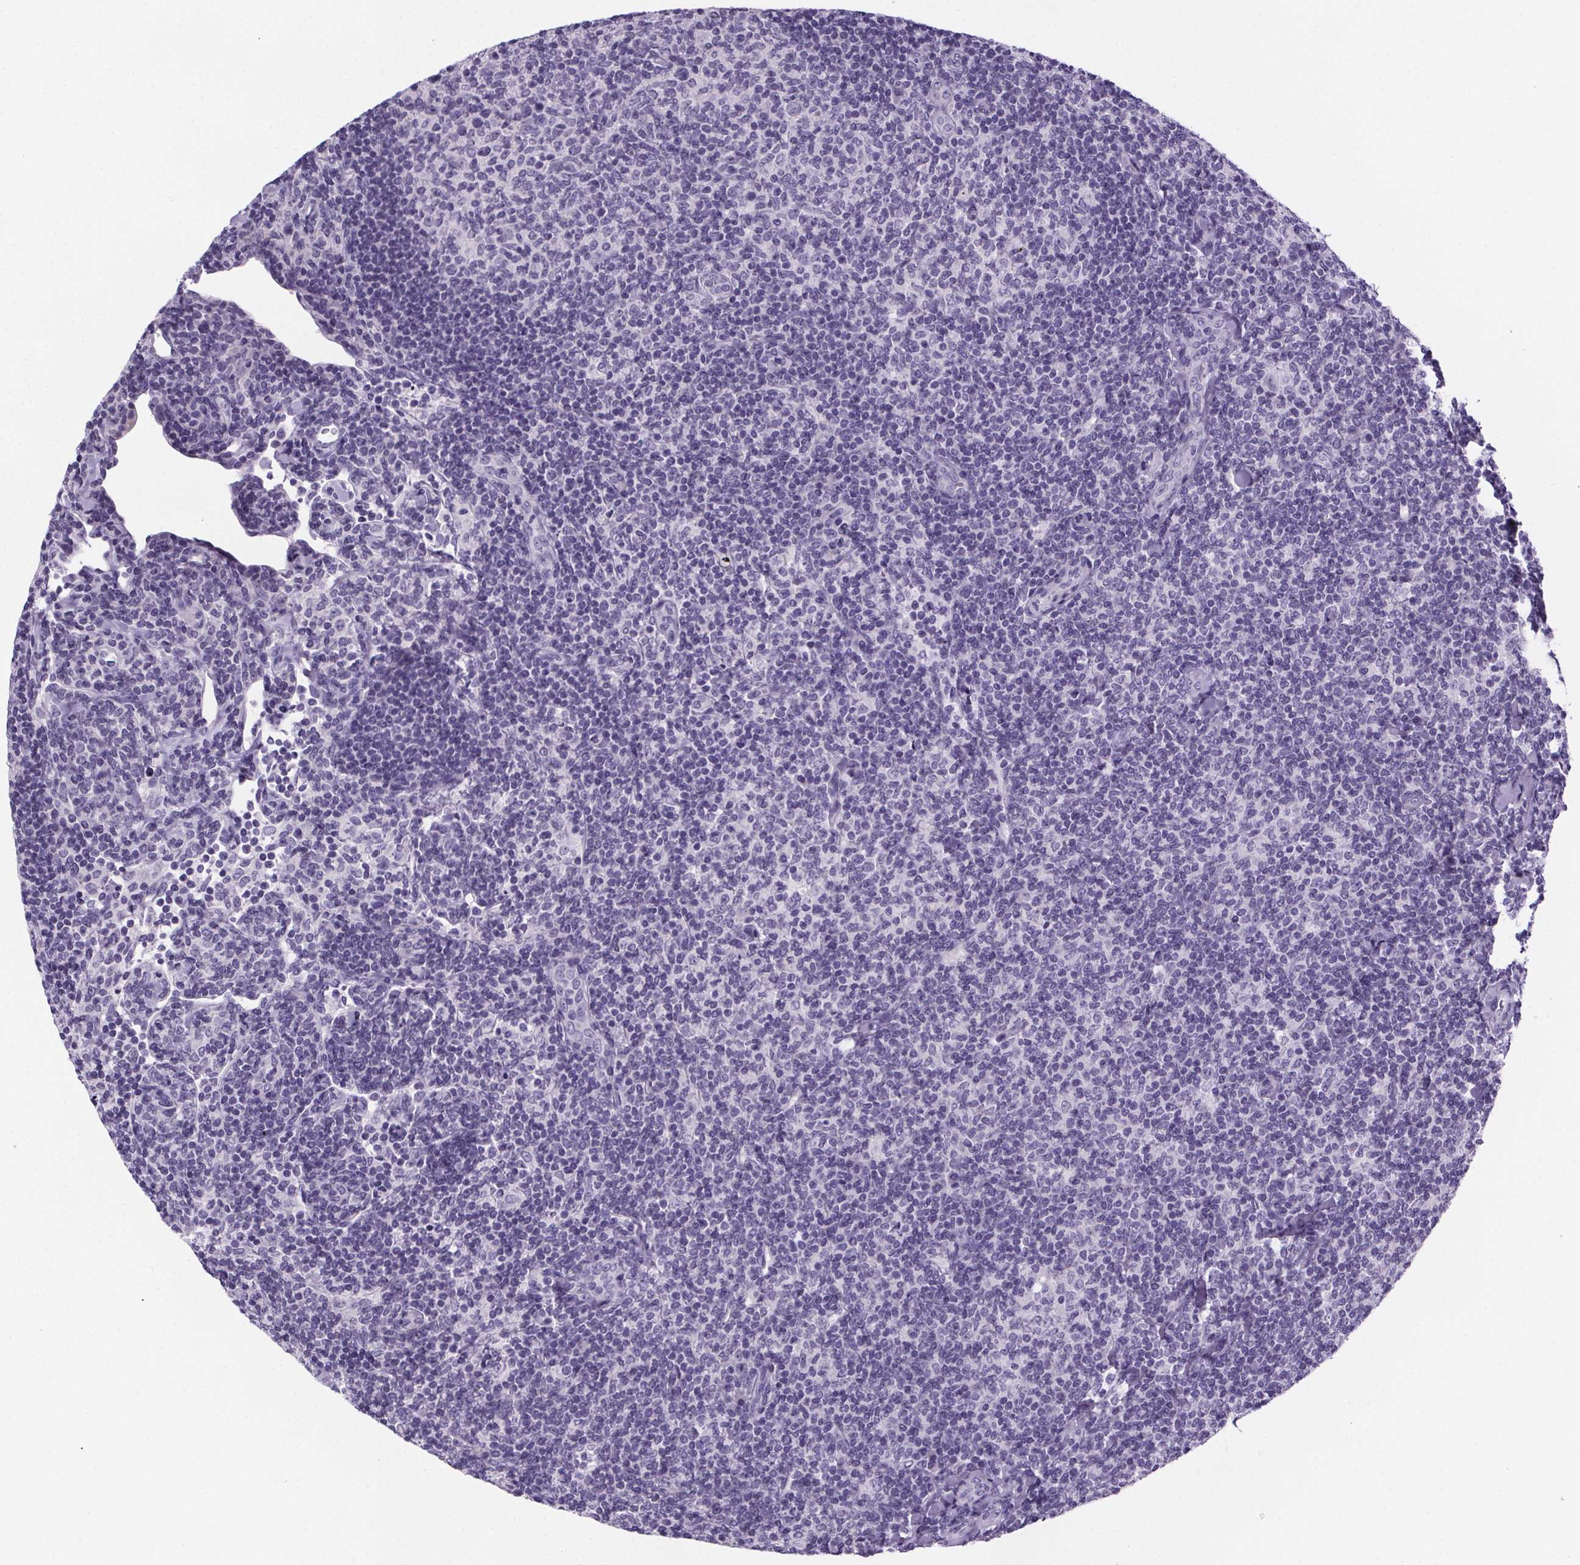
{"staining": {"intensity": "negative", "quantity": "none", "location": "none"}, "tissue": "lymphoma", "cell_type": "Tumor cells", "image_type": "cancer", "snomed": [{"axis": "morphology", "description": "Malignant lymphoma, non-Hodgkin's type, Low grade"}, {"axis": "topography", "description": "Lymph node"}], "caption": "Tumor cells are negative for brown protein staining in malignant lymphoma, non-Hodgkin's type (low-grade). The staining is performed using DAB (3,3'-diaminobenzidine) brown chromogen with nuclei counter-stained in using hematoxylin.", "gene": "CUBN", "patient": {"sex": "female", "age": 56}}